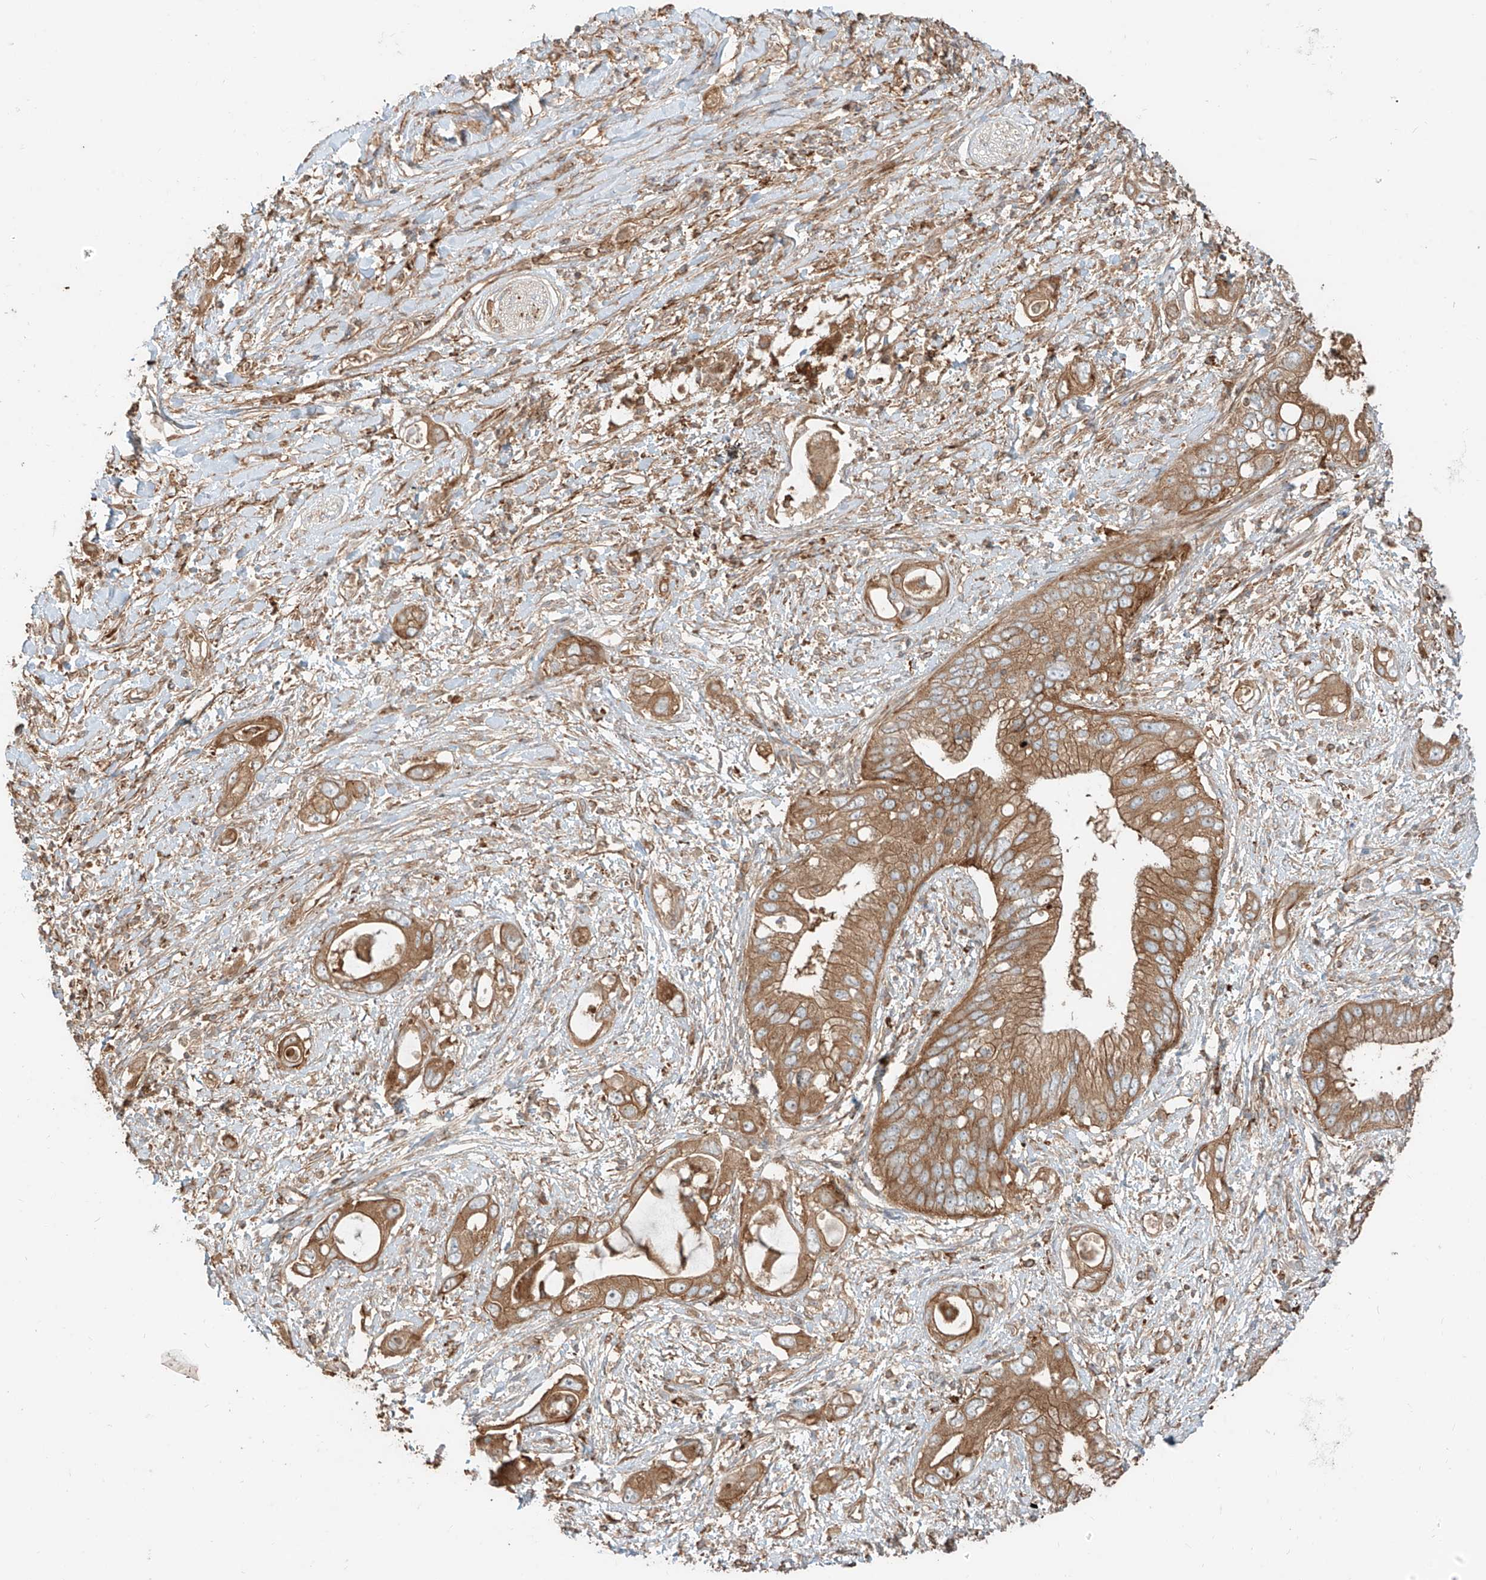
{"staining": {"intensity": "moderate", "quantity": ">75%", "location": "cytoplasmic/membranous"}, "tissue": "pancreatic cancer", "cell_type": "Tumor cells", "image_type": "cancer", "snomed": [{"axis": "morphology", "description": "Inflammation, NOS"}, {"axis": "morphology", "description": "Adenocarcinoma, NOS"}, {"axis": "topography", "description": "Pancreas"}], "caption": "Immunohistochemistry photomicrograph of adenocarcinoma (pancreatic) stained for a protein (brown), which demonstrates medium levels of moderate cytoplasmic/membranous staining in about >75% of tumor cells.", "gene": "CCDC115", "patient": {"sex": "female", "age": 56}}